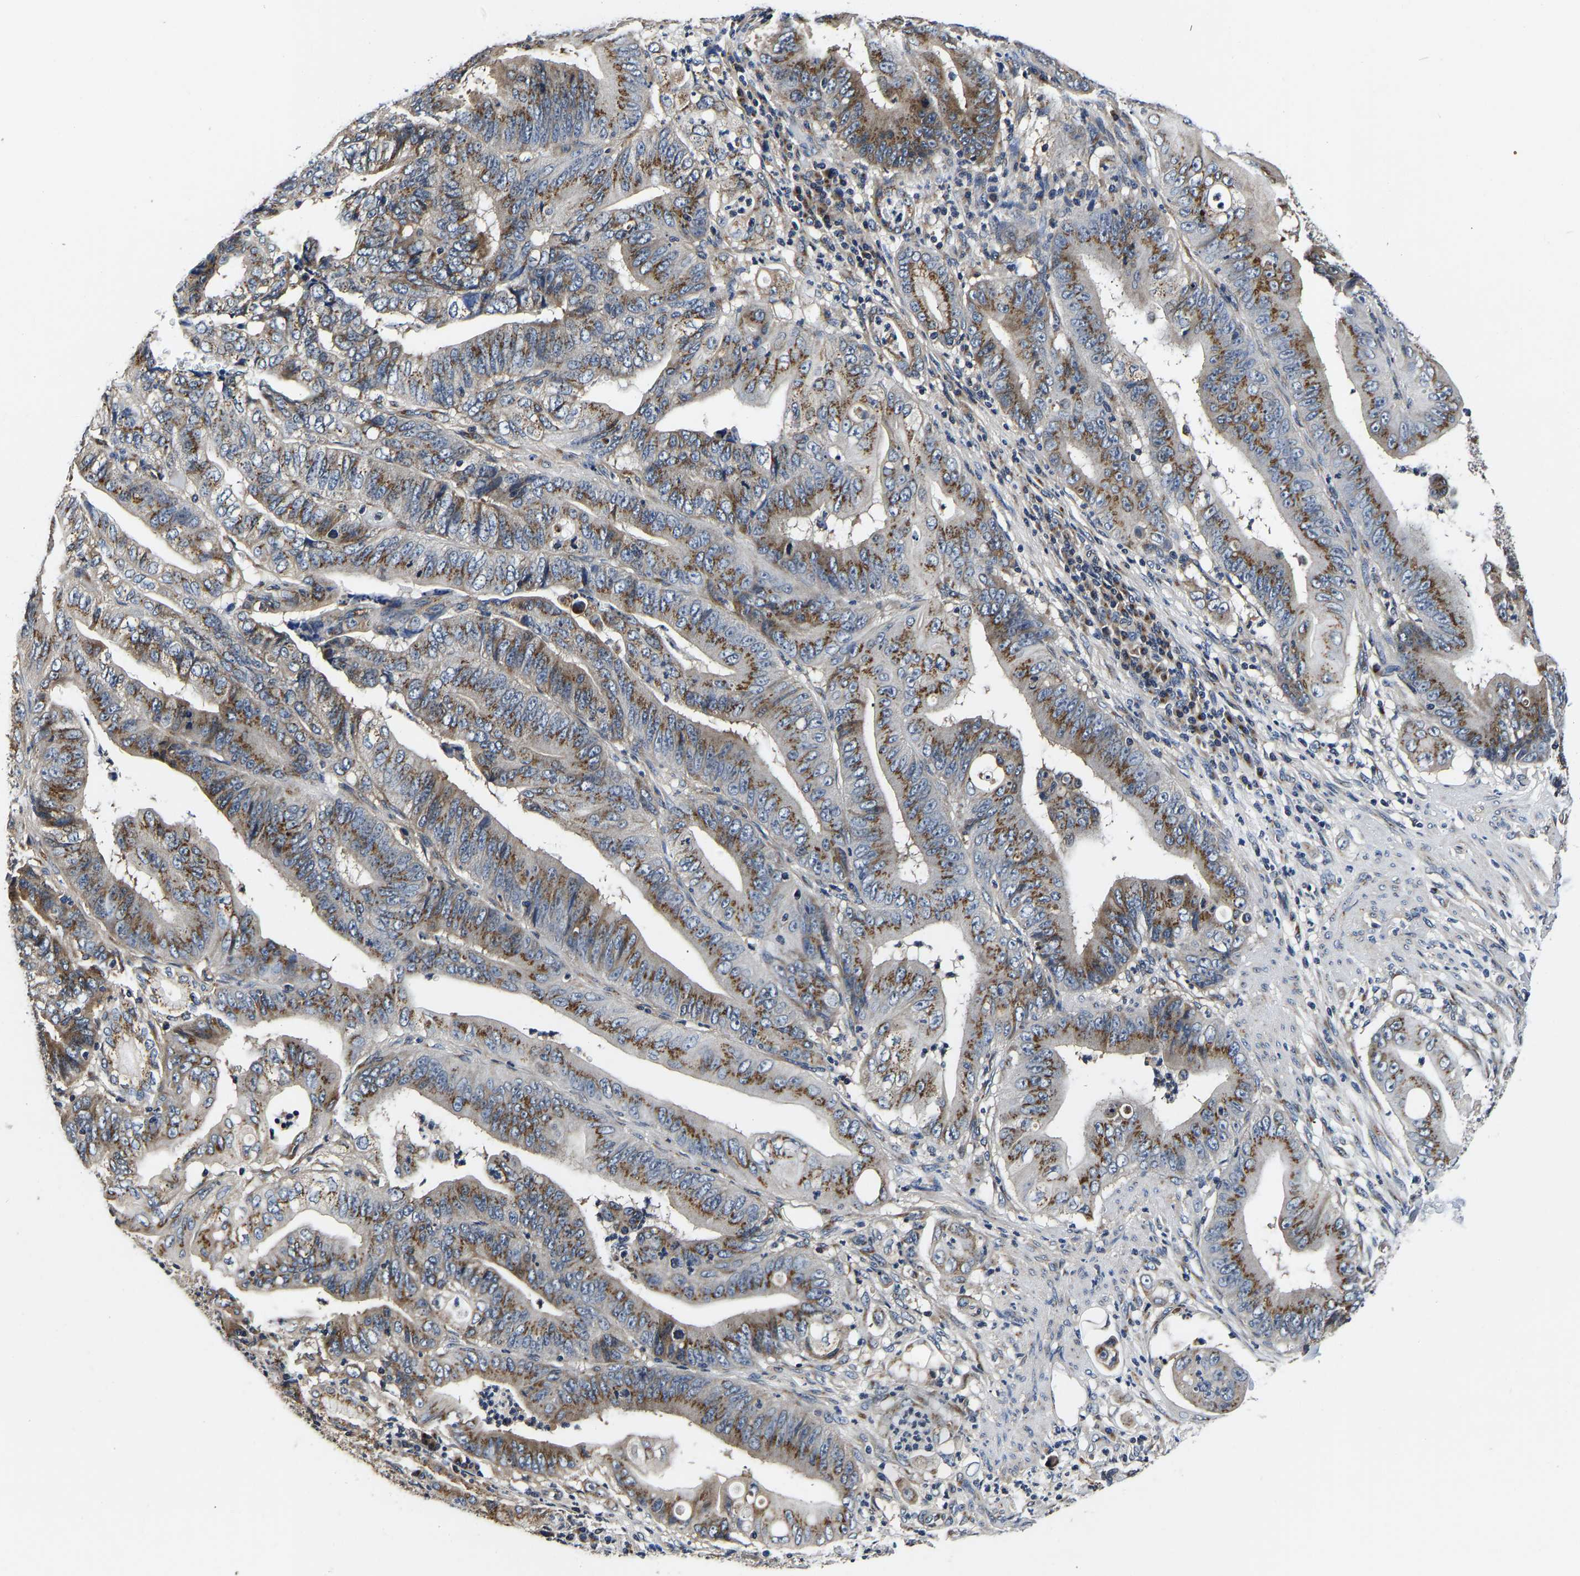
{"staining": {"intensity": "moderate", "quantity": ">75%", "location": "cytoplasmic/membranous"}, "tissue": "stomach cancer", "cell_type": "Tumor cells", "image_type": "cancer", "snomed": [{"axis": "morphology", "description": "Adenocarcinoma, NOS"}, {"axis": "topography", "description": "Stomach"}], "caption": "This photomicrograph displays immunohistochemistry (IHC) staining of human stomach cancer, with medium moderate cytoplasmic/membranous staining in approximately >75% of tumor cells.", "gene": "RABAC1", "patient": {"sex": "female", "age": 73}}